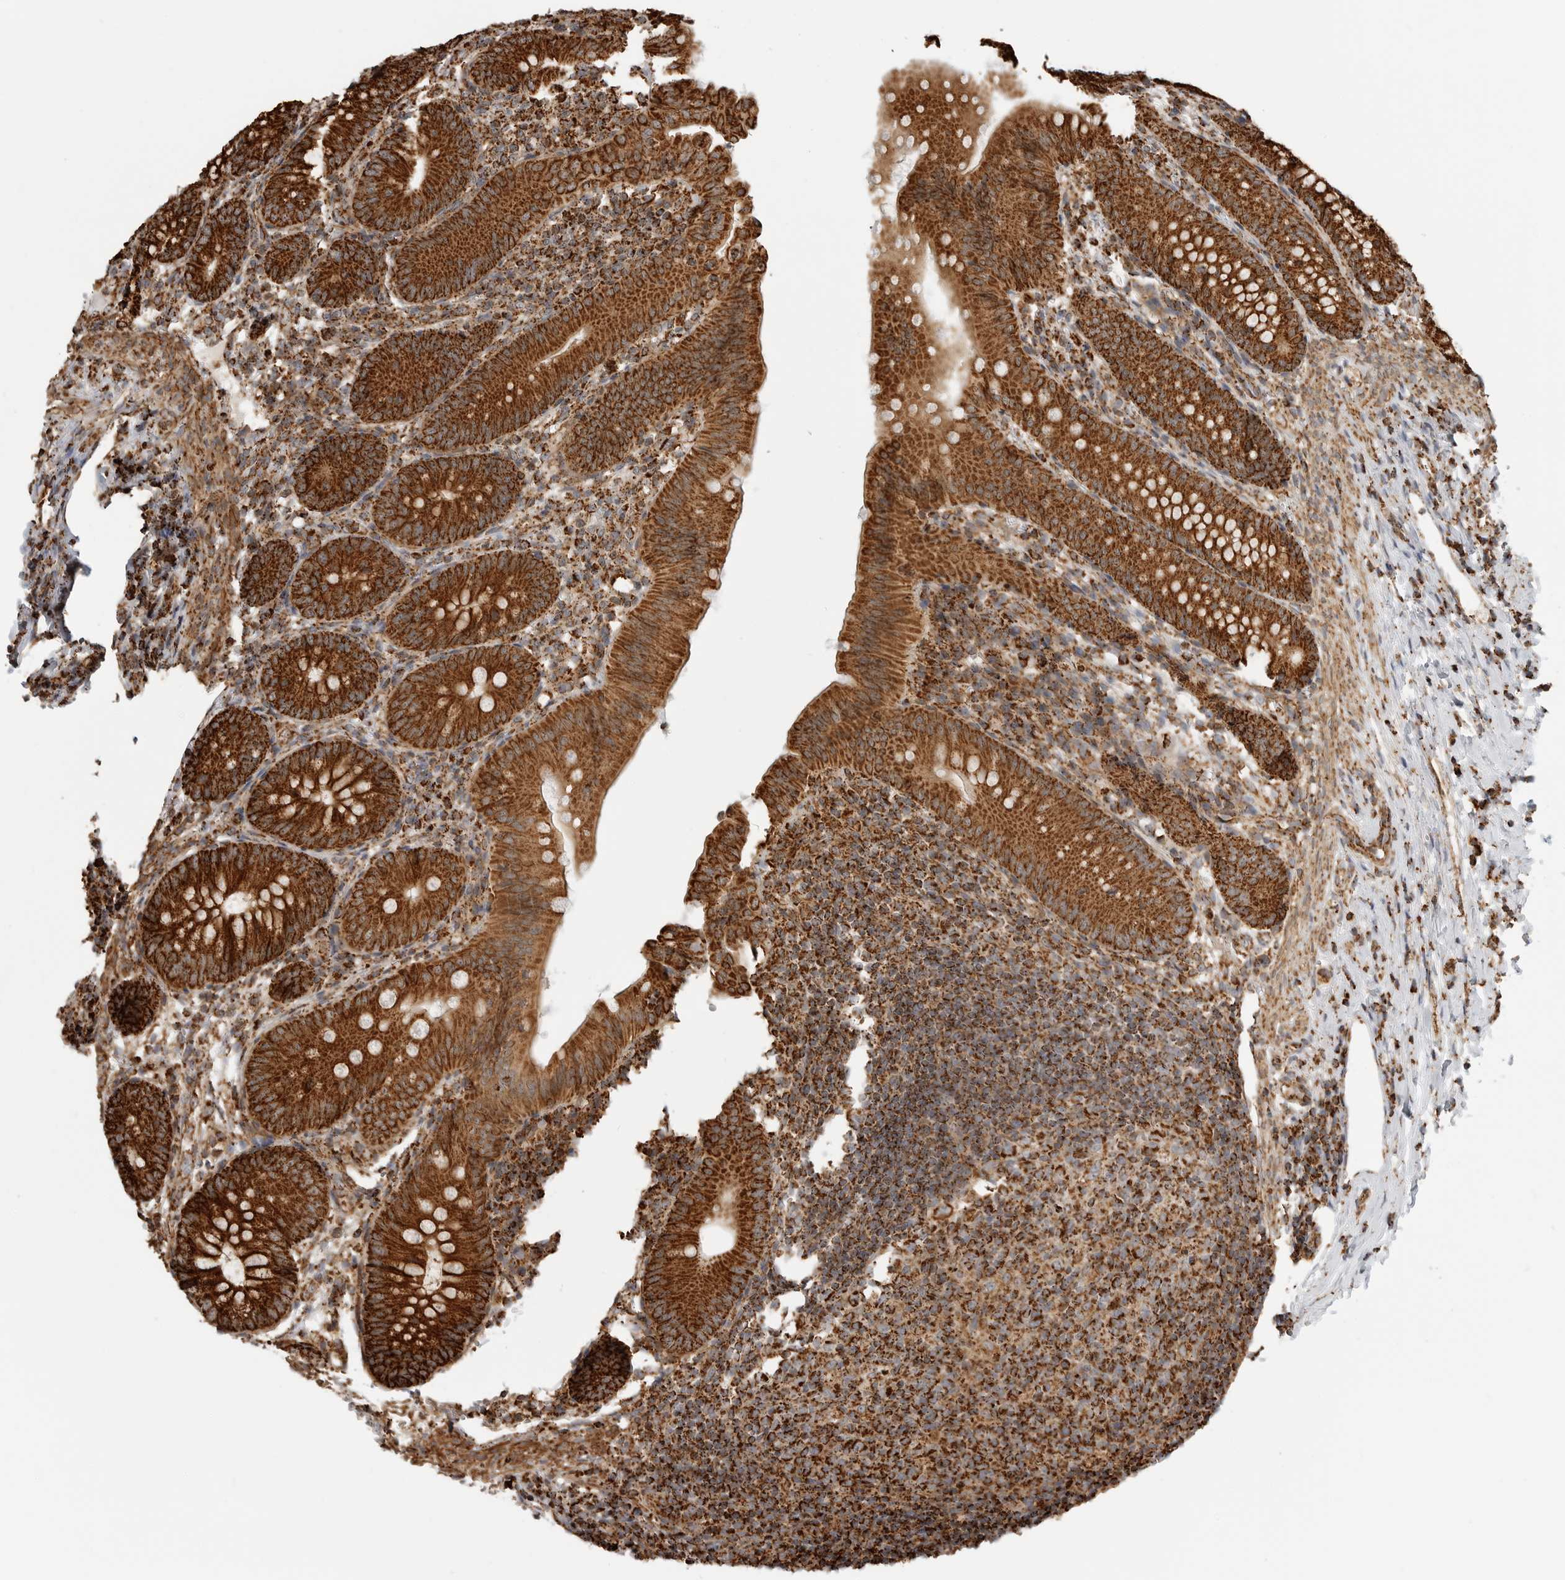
{"staining": {"intensity": "strong", "quantity": ">75%", "location": "cytoplasmic/membranous"}, "tissue": "appendix", "cell_type": "Glandular cells", "image_type": "normal", "snomed": [{"axis": "morphology", "description": "Normal tissue, NOS"}, {"axis": "topography", "description": "Appendix"}], "caption": "DAB (3,3'-diaminobenzidine) immunohistochemical staining of unremarkable appendix demonstrates strong cytoplasmic/membranous protein positivity in approximately >75% of glandular cells. (DAB (3,3'-diaminobenzidine) IHC, brown staining for protein, blue staining for nuclei).", "gene": "BMP2K", "patient": {"sex": "male", "age": 1}}